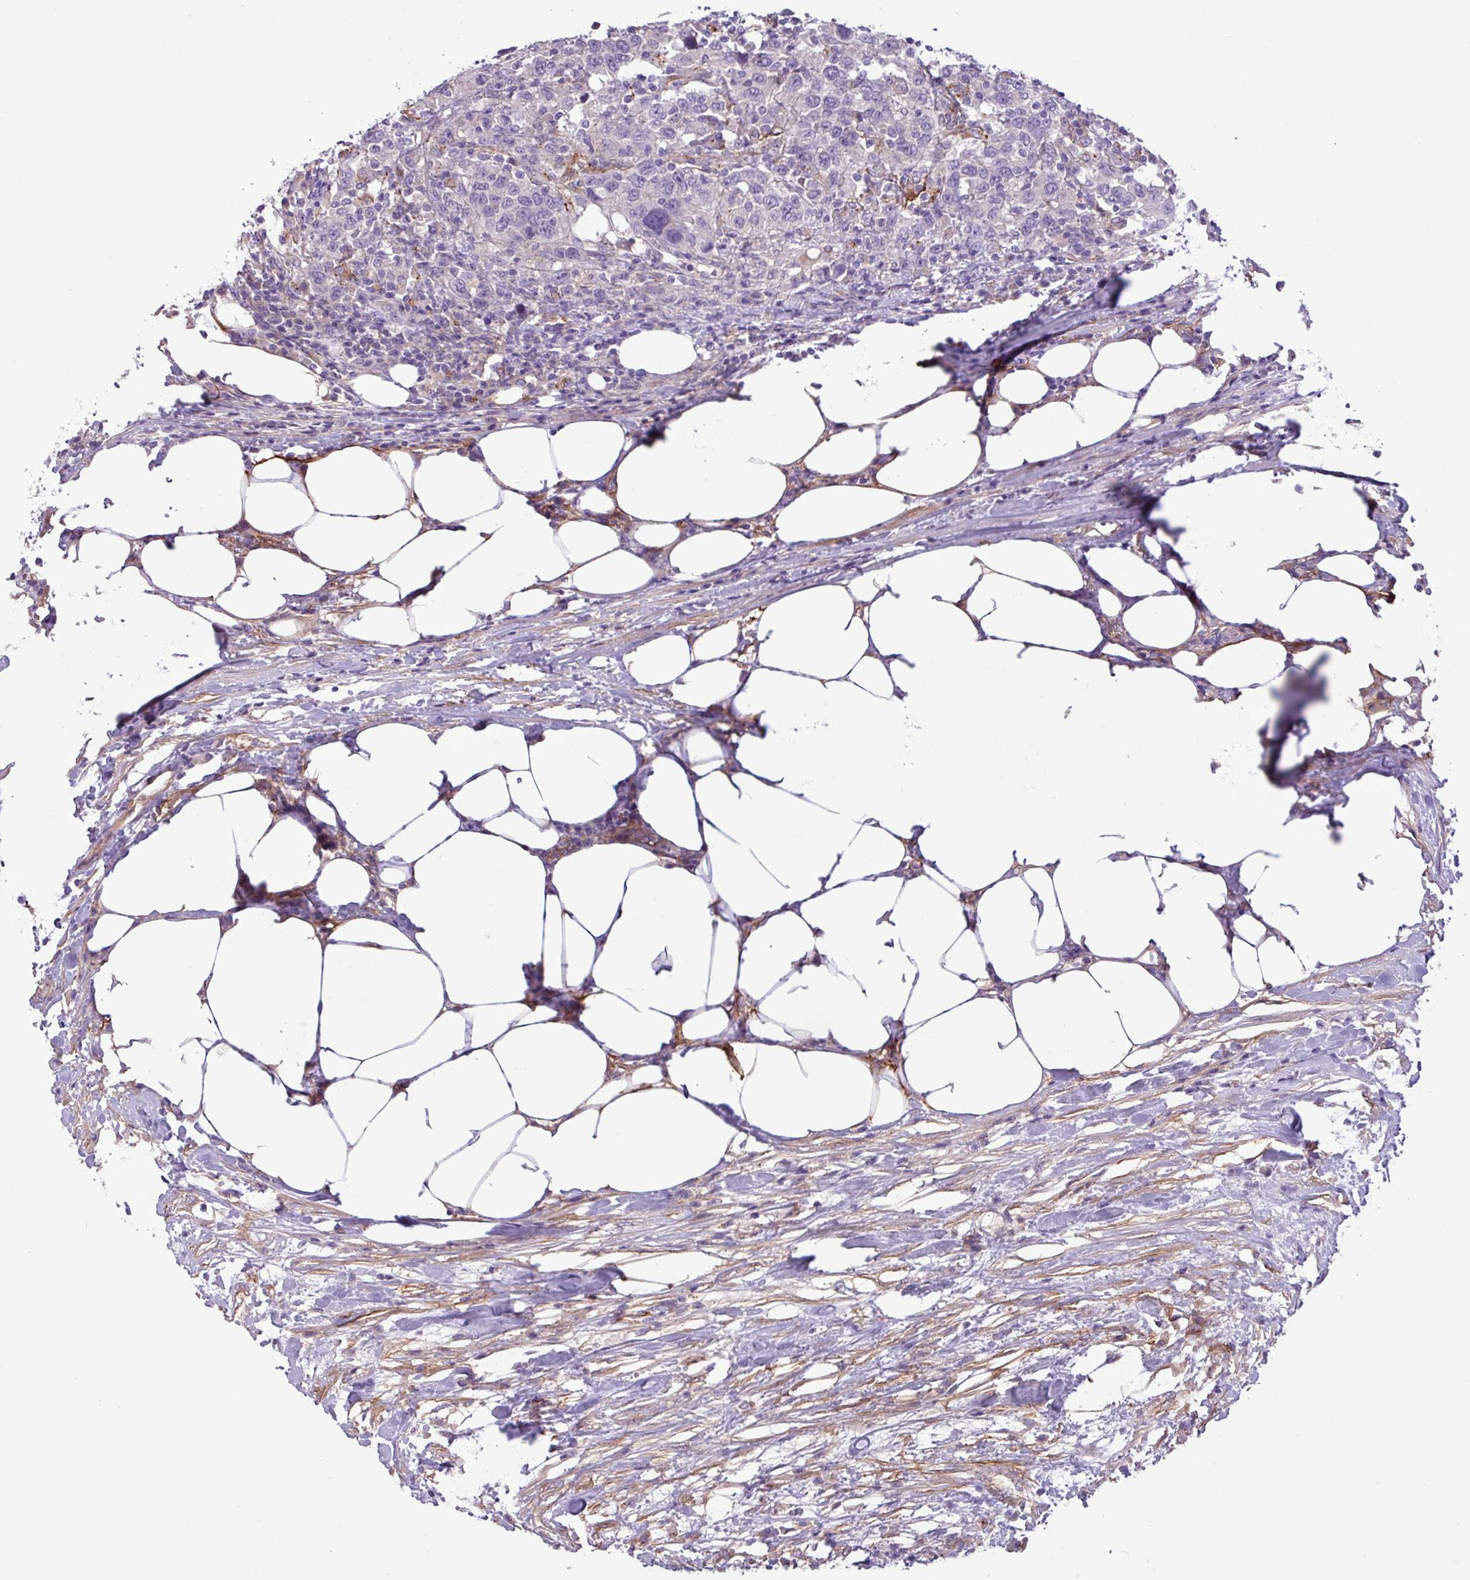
{"staining": {"intensity": "strong", "quantity": "<25%", "location": "cytoplasmic/membranous"}, "tissue": "urothelial cancer", "cell_type": "Tumor cells", "image_type": "cancer", "snomed": [{"axis": "morphology", "description": "Urothelial carcinoma, High grade"}, {"axis": "topography", "description": "Urinary bladder"}], "caption": "Urothelial cancer stained with a protein marker shows strong staining in tumor cells.", "gene": "CD248", "patient": {"sex": "male", "age": 61}}